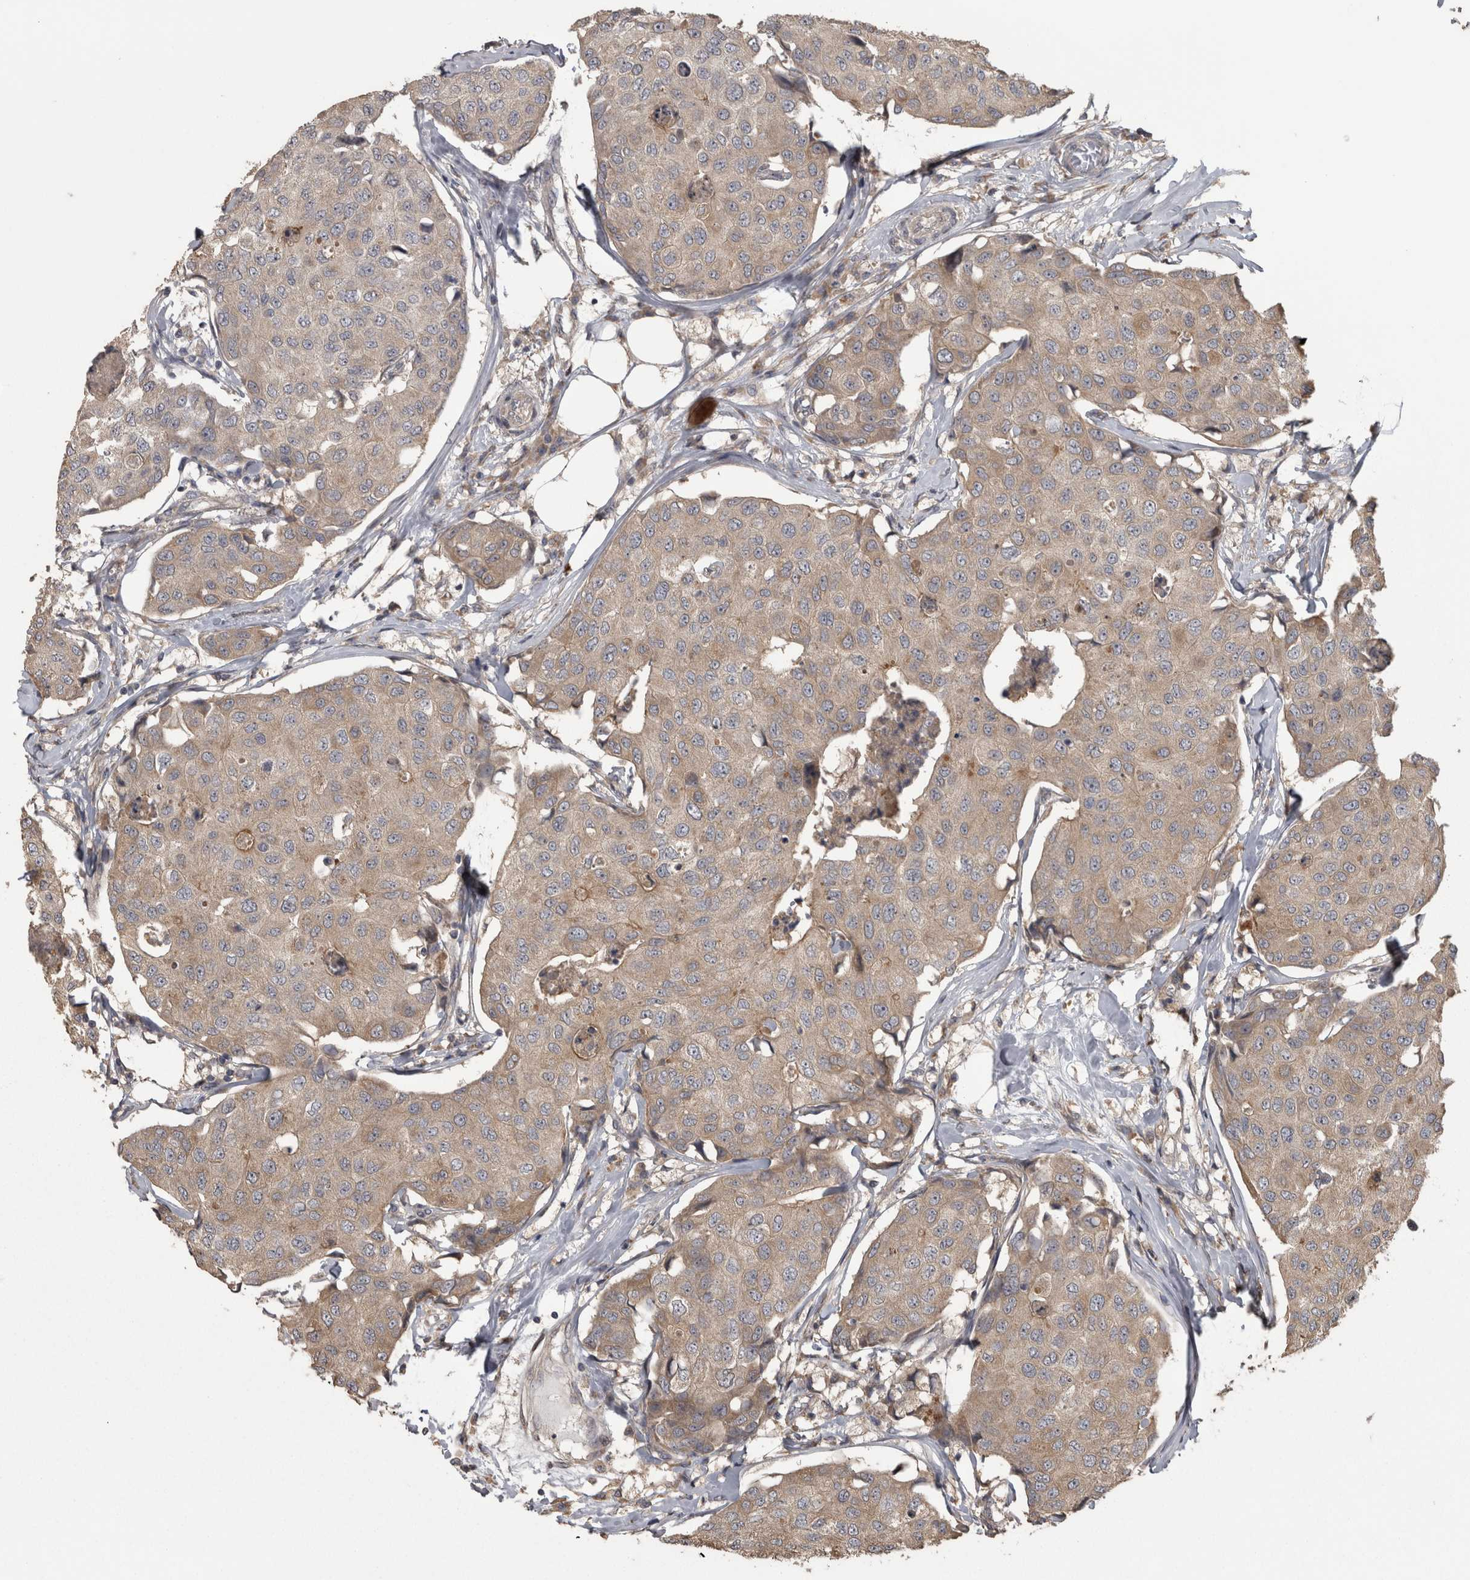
{"staining": {"intensity": "weak", "quantity": ">75%", "location": "cytoplasmic/membranous"}, "tissue": "breast cancer", "cell_type": "Tumor cells", "image_type": "cancer", "snomed": [{"axis": "morphology", "description": "Duct carcinoma"}, {"axis": "topography", "description": "Breast"}], "caption": "Brown immunohistochemical staining in breast cancer reveals weak cytoplasmic/membranous positivity in approximately >75% of tumor cells.", "gene": "RAB29", "patient": {"sex": "female", "age": 80}}